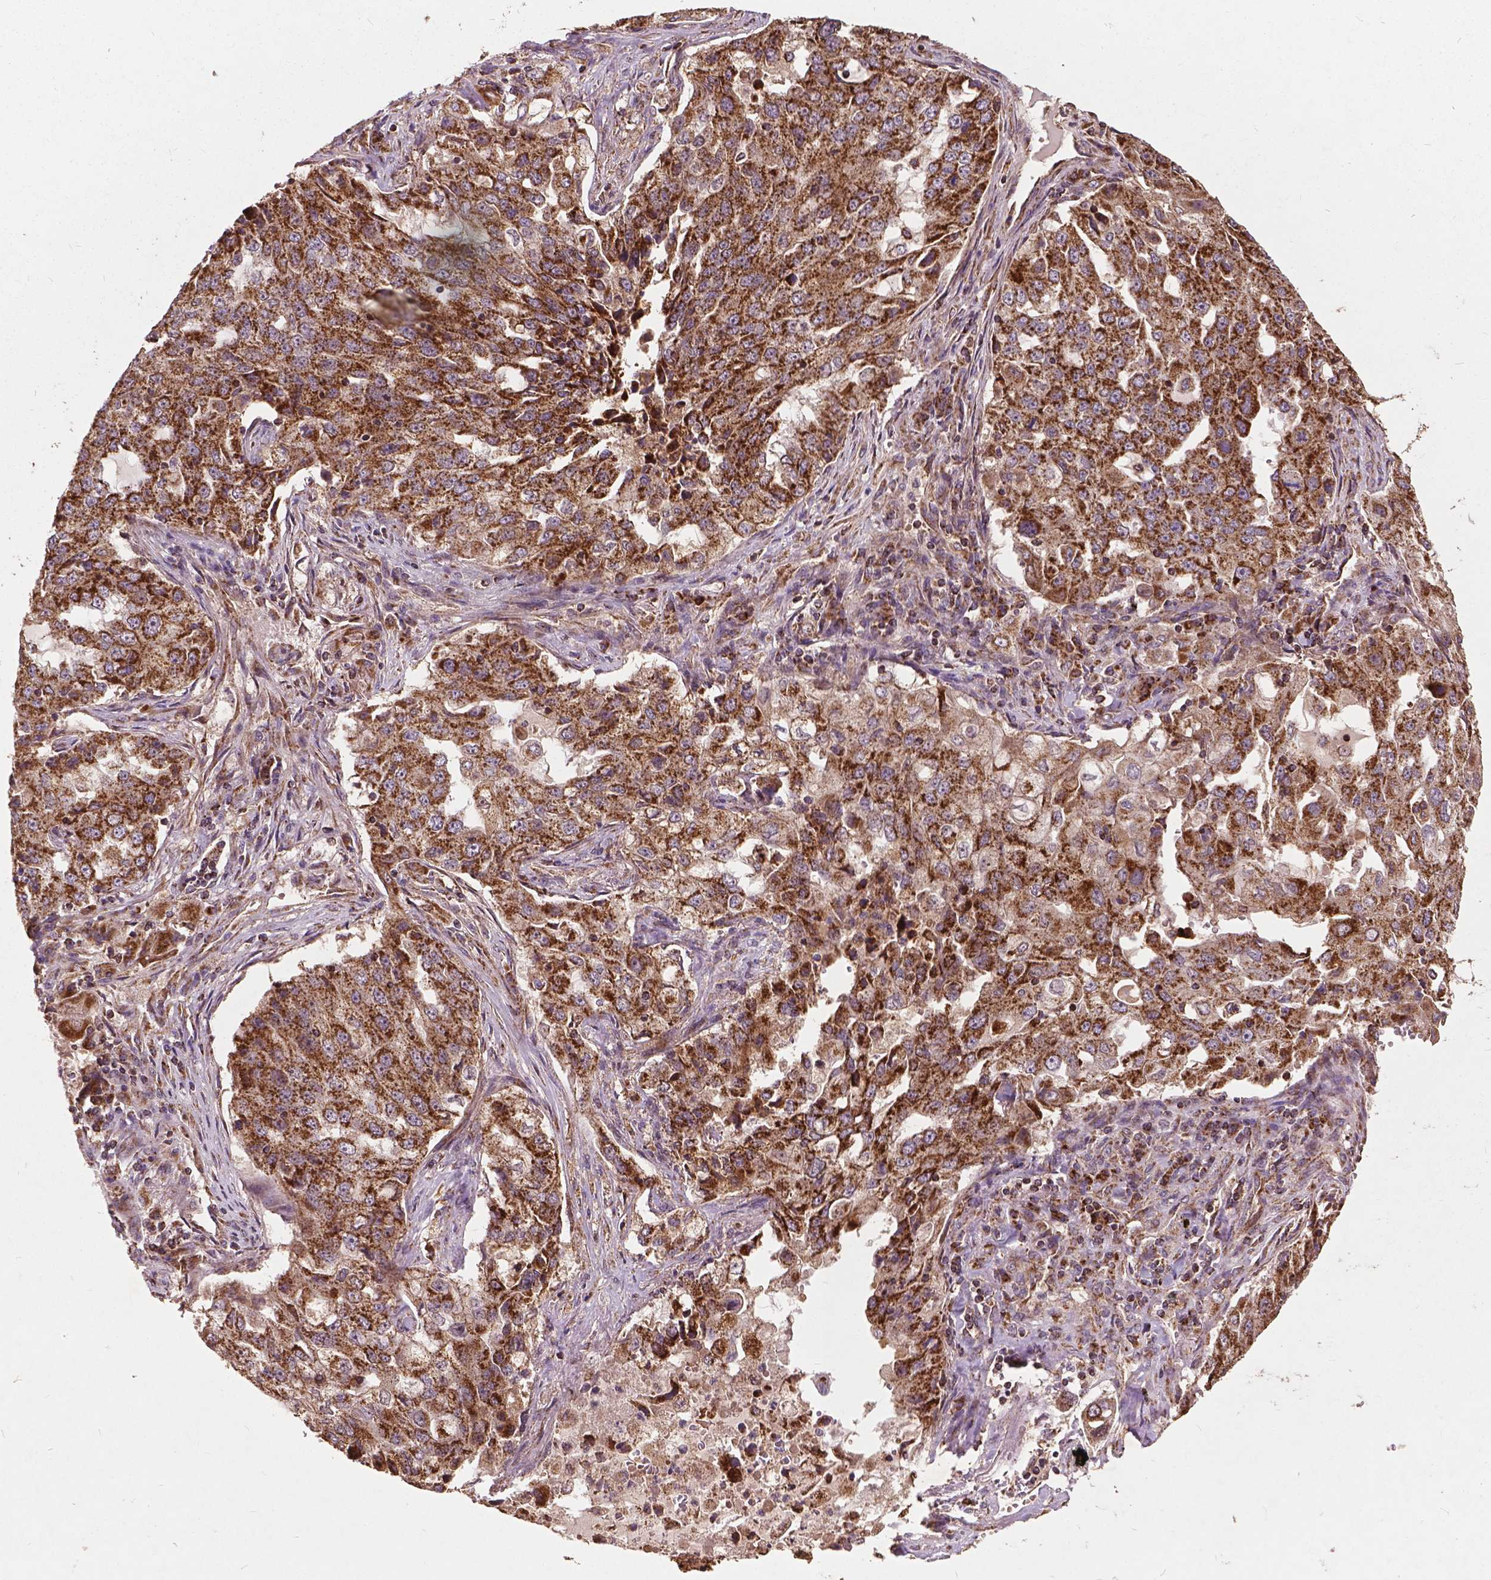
{"staining": {"intensity": "strong", "quantity": ">75%", "location": "cytoplasmic/membranous"}, "tissue": "lung cancer", "cell_type": "Tumor cells", "image_type": "cancer", "snomed": [{"axis": "morphology", "description": "Adenocarcinoma, NOS"}, {"axis": "topography", "description": "Lung"}], "caption": "Approximately >75% of tumor cells in lung cancer demonstrate strong cytoplasmic/membranous protein expression as visualized by brown immunohistochemical staining.", "gene": "UBXN2A", "patient": {"sex": "female", "age": 61}}